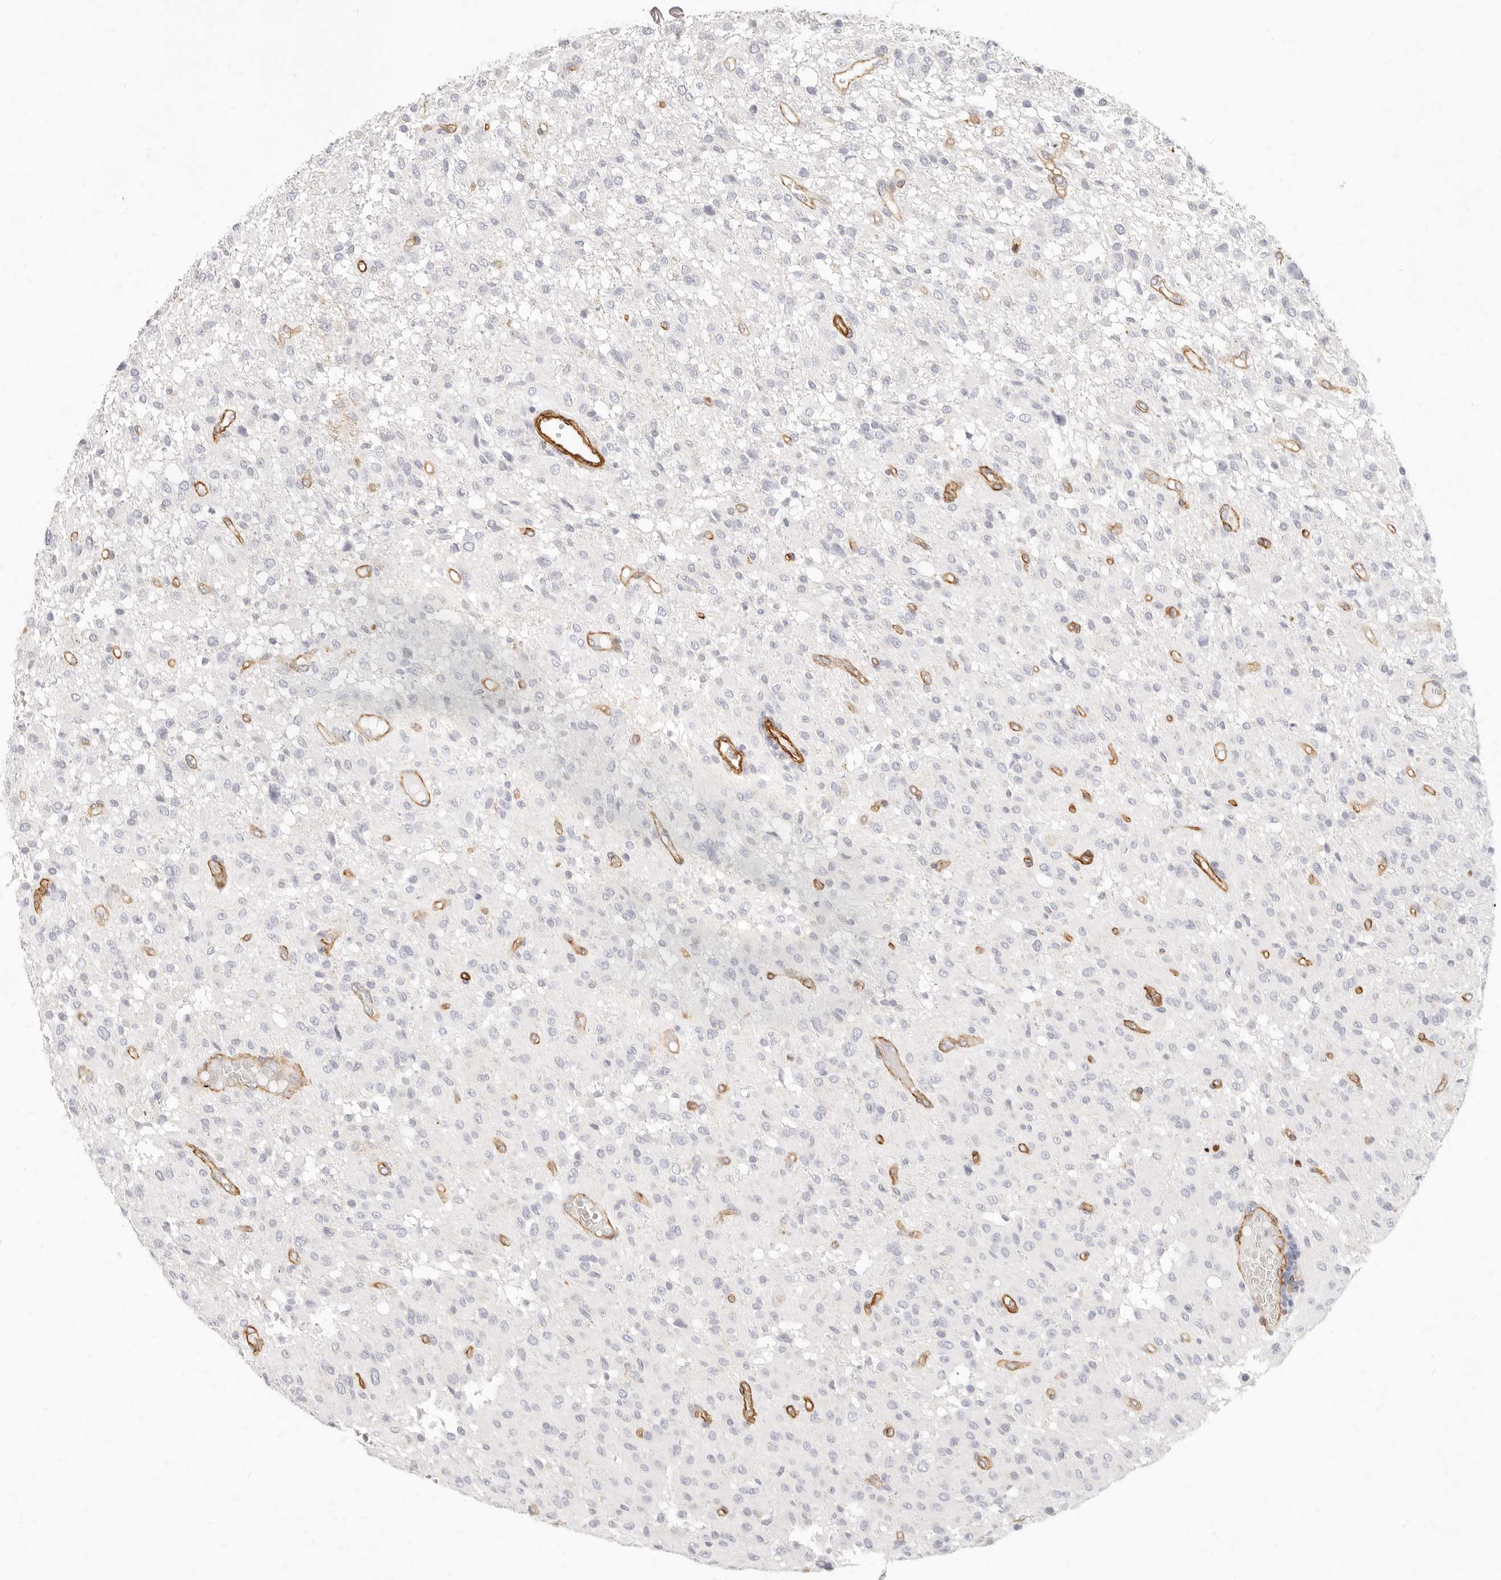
{"staining": {"intensity": "negative", "quantity": "none", "location": "none"}, "tissue": "glioma", "cell_type": "Tumor cells", "image_type": "cancer", "snomed": [{"axis": "morphology", "description": "Glioma, malignant, High grade"}, {"axis": "topography", "description": "Brain"}], "caption": "DAB (3,3'-diaminobenzidine) immunohistochemical staining of human malignant high-grade glioma shows no significant staining in tumor cells.", "gene": "NUS1", "patient": {"sex": "female", "age": 59}}